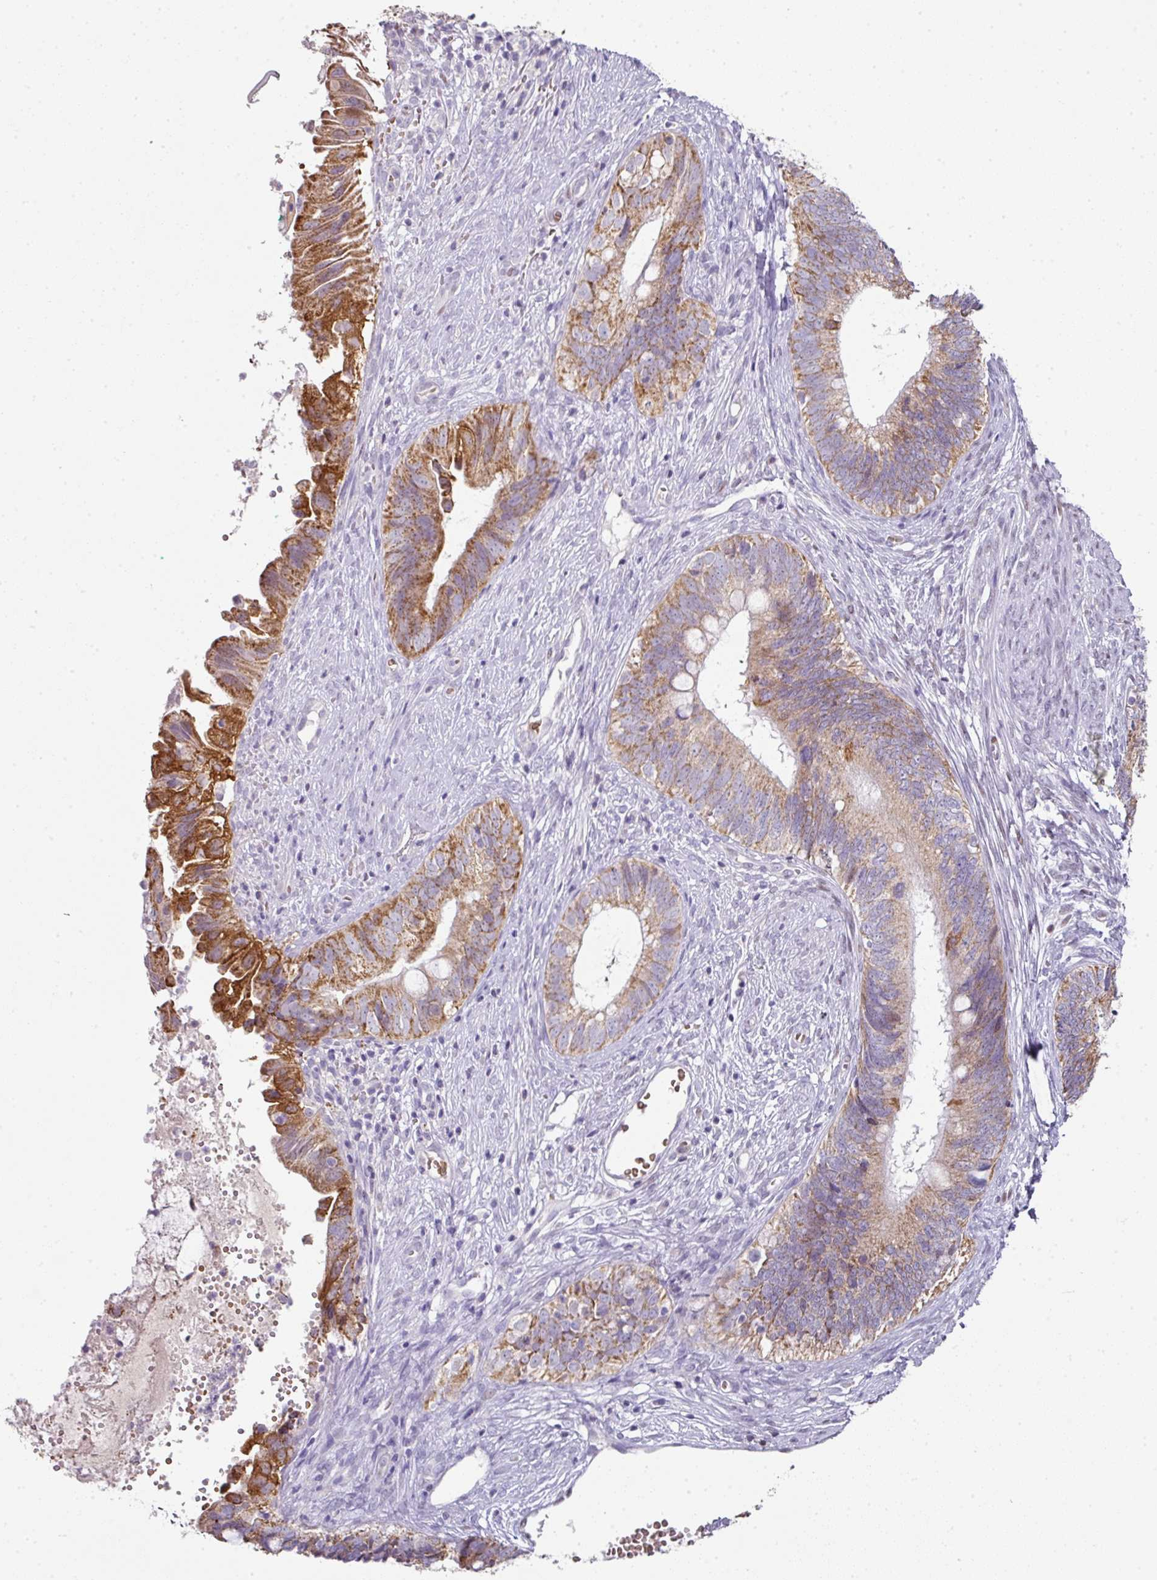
{"staining": {"intensity": "moderate", "quantity": ">75%", "location": "cytoplasmic/membranous"}, "tissue": "cervical cancer", "cell_type": "Tumor cells", "image_type": "cancer", "snomed": [{"axis": "morphology", "description": "Adenocarcinoma, NOS"}, {"axis": "topography", "description": "Cervix"}], "caption": "Tumor cells show moderate cytoplasmic/membranous staining in about >75% of cells in adenocarcinoma (cervical).", "gene": "ANKRD18A", "patient": {"sex": "female", "age": 42}}